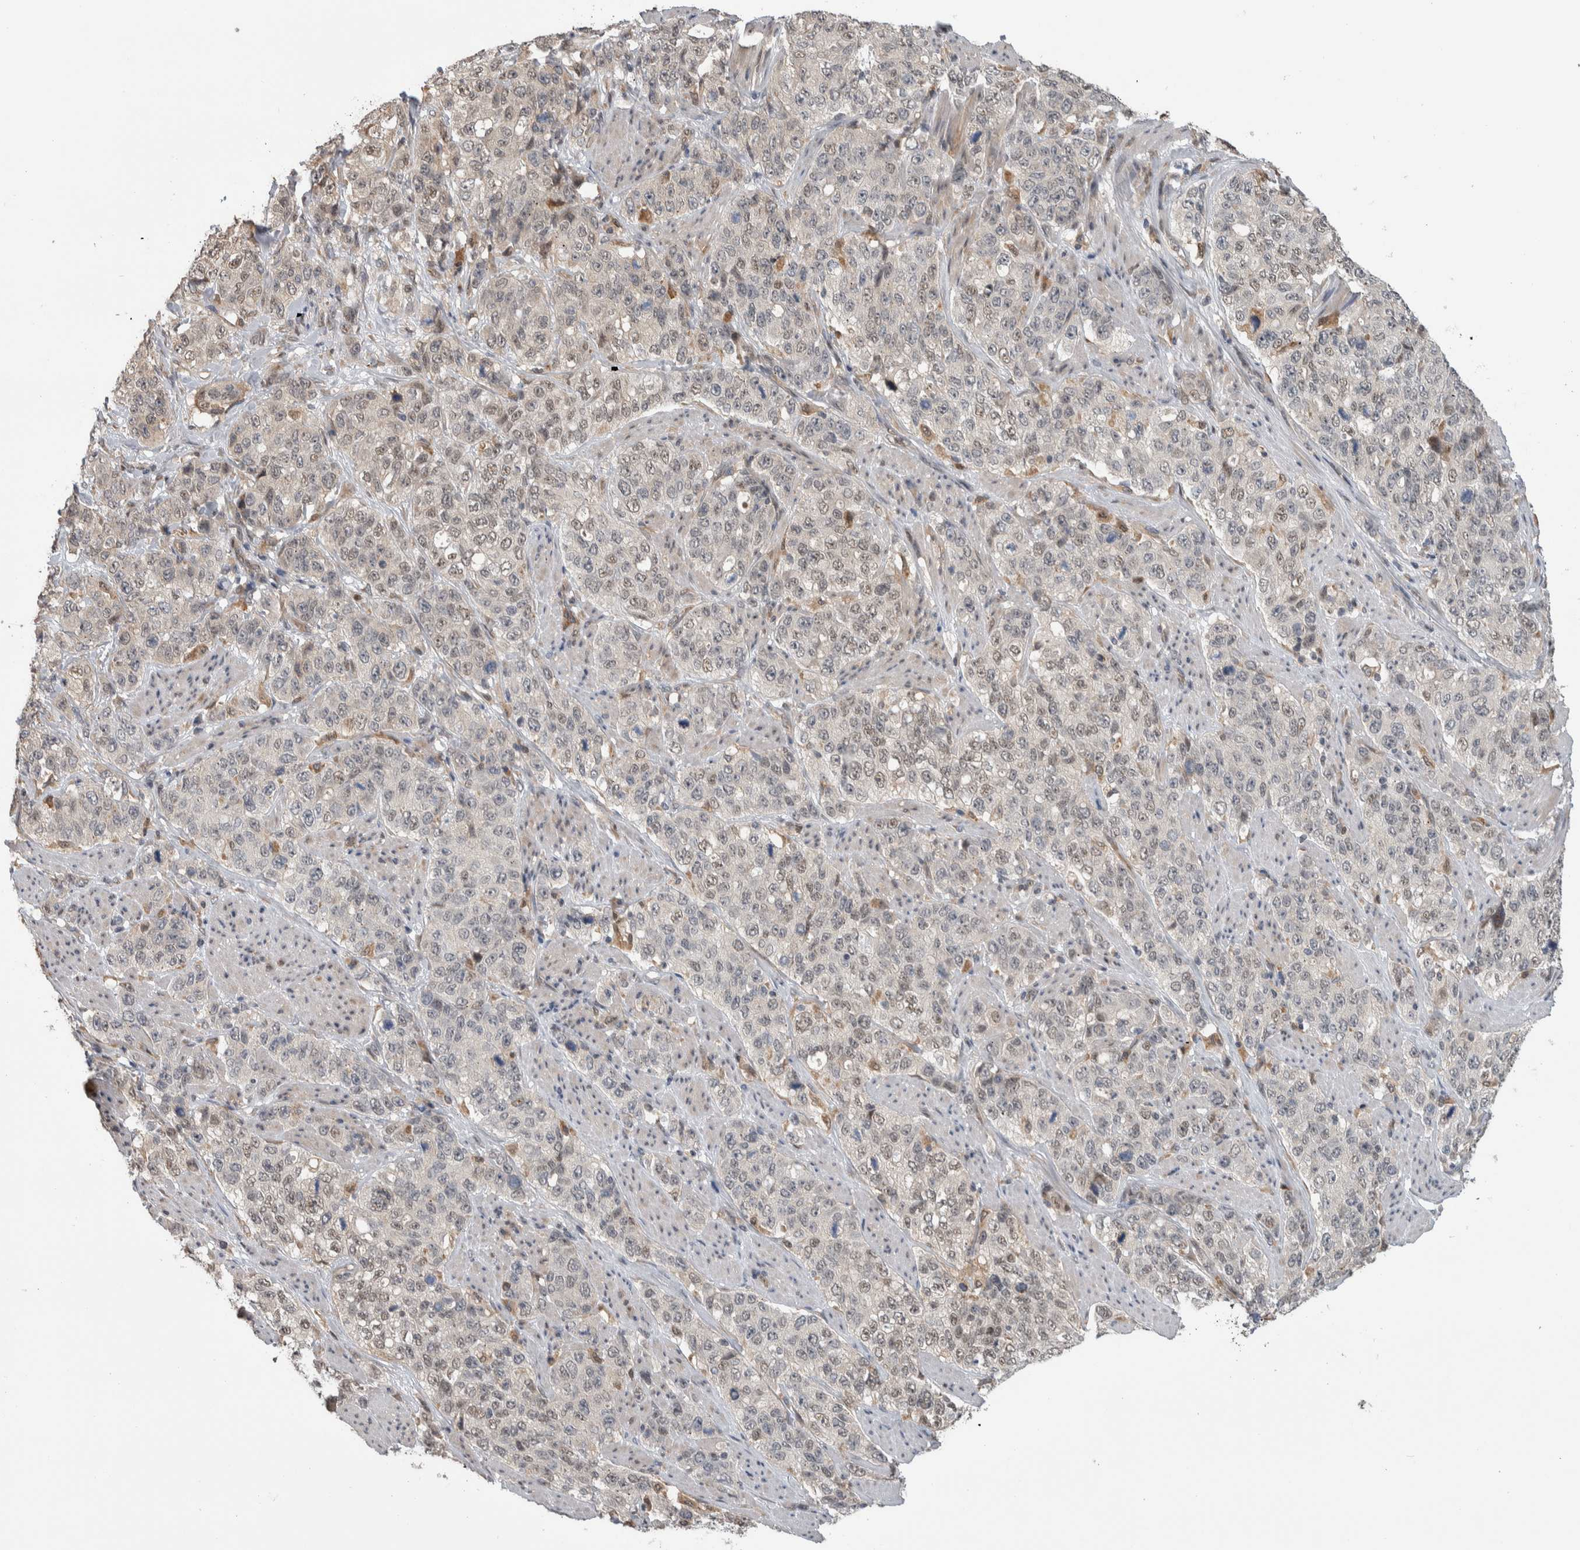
{"staining": {"intensity": "weak", "quantity": "<25%", "location": "nuclear"}, "tissue": "stomach cancer", "cell_type": "Tumor cells", "image_type": "cancer", "snomed": [{"axis": "morphology", "description": "Adenocarcinoma, NOS"}, {"axis": "topography", "description": "Stomach"}], "caption": "Micrograph shows no significant protein expression in tumor cells of stomach cancer. (Stains: DAB (3,3'-diaminobenzidine) immunohistochemistry with hematoxylin counter stain, Microscopy: brightfield microscopy at high magnification).", "gene": "PRDM4", "patient": {"sex": "male", "age": 48}}